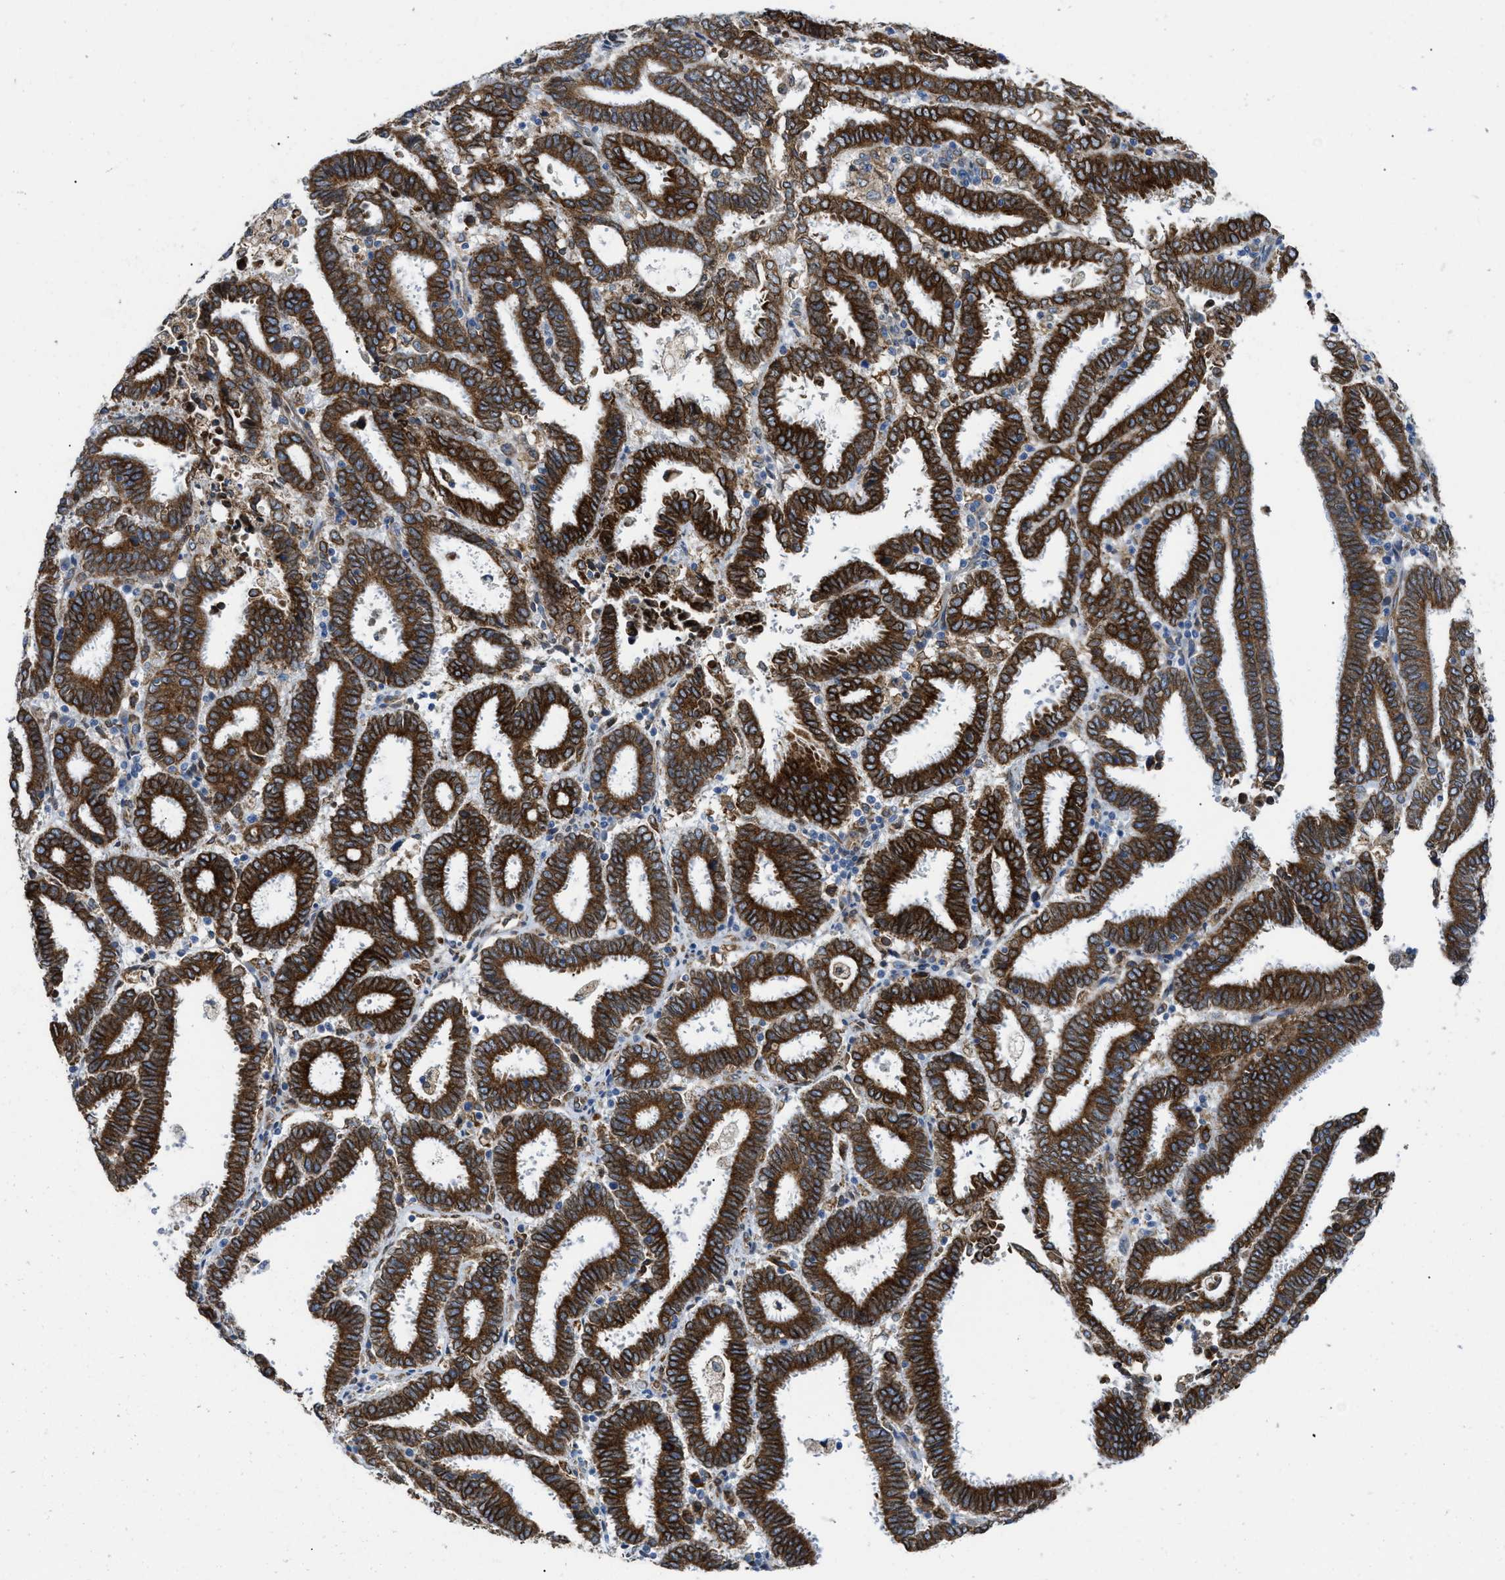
{"staining": {"intensity": "strong", "quantity": ">75%", "location": "cytoplasmic/membranous"}, "tissue": "endometrial cancer", "cell_type": "Tumor cells", "image_type": "cancer", "snomed": [{"axis": "morphology", "description": "Adenocarcinoma, NOS"}, {"axis": "topography", "description": "Uterus"}], "caption": "Endometrial adenocarcinoma was stained to show a protein in brown. There is high levels of strong cytoplasmic/membranous expression in approximately >75% of tumor cells.", "gene": "ERLIN2", "patient": {"sex": "female", "age": 83}}